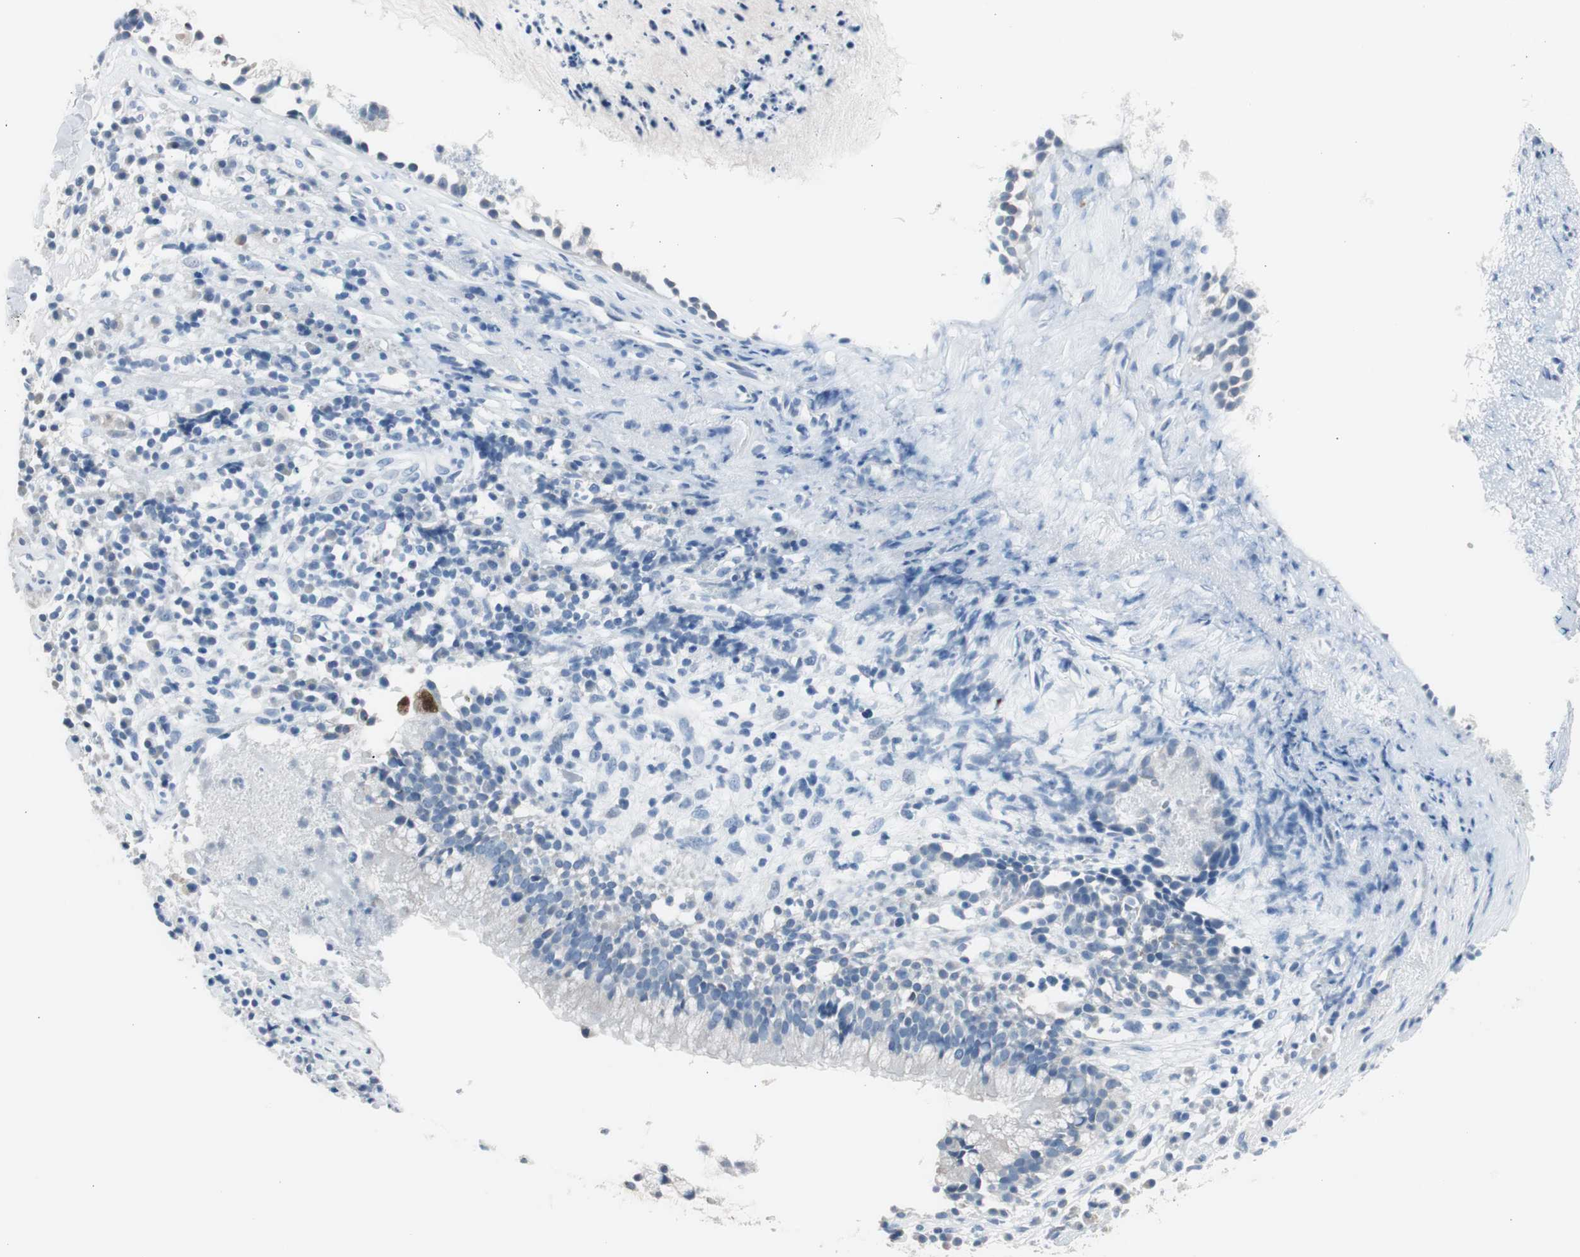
{"staining": {"intensity": "negative", "quantity": "none", "location": "none"}, "tissue": "nasopharynx", "cell_type": "Respiratory epithelial cells", "image_type": "normal", "snomed": [{"axis": "morphology", "description": "Normal tissue, NOS"}, {"axis": "topography", "description": "Nasopharynx"}], "caption": "High power microscopy image of an IHC histopathology image of benign nasopharynx, revealing no significant positivity in respiratory epithelial cells.", "gene": "S100A7A", "patient": {"sex": "male", "age": 21}}